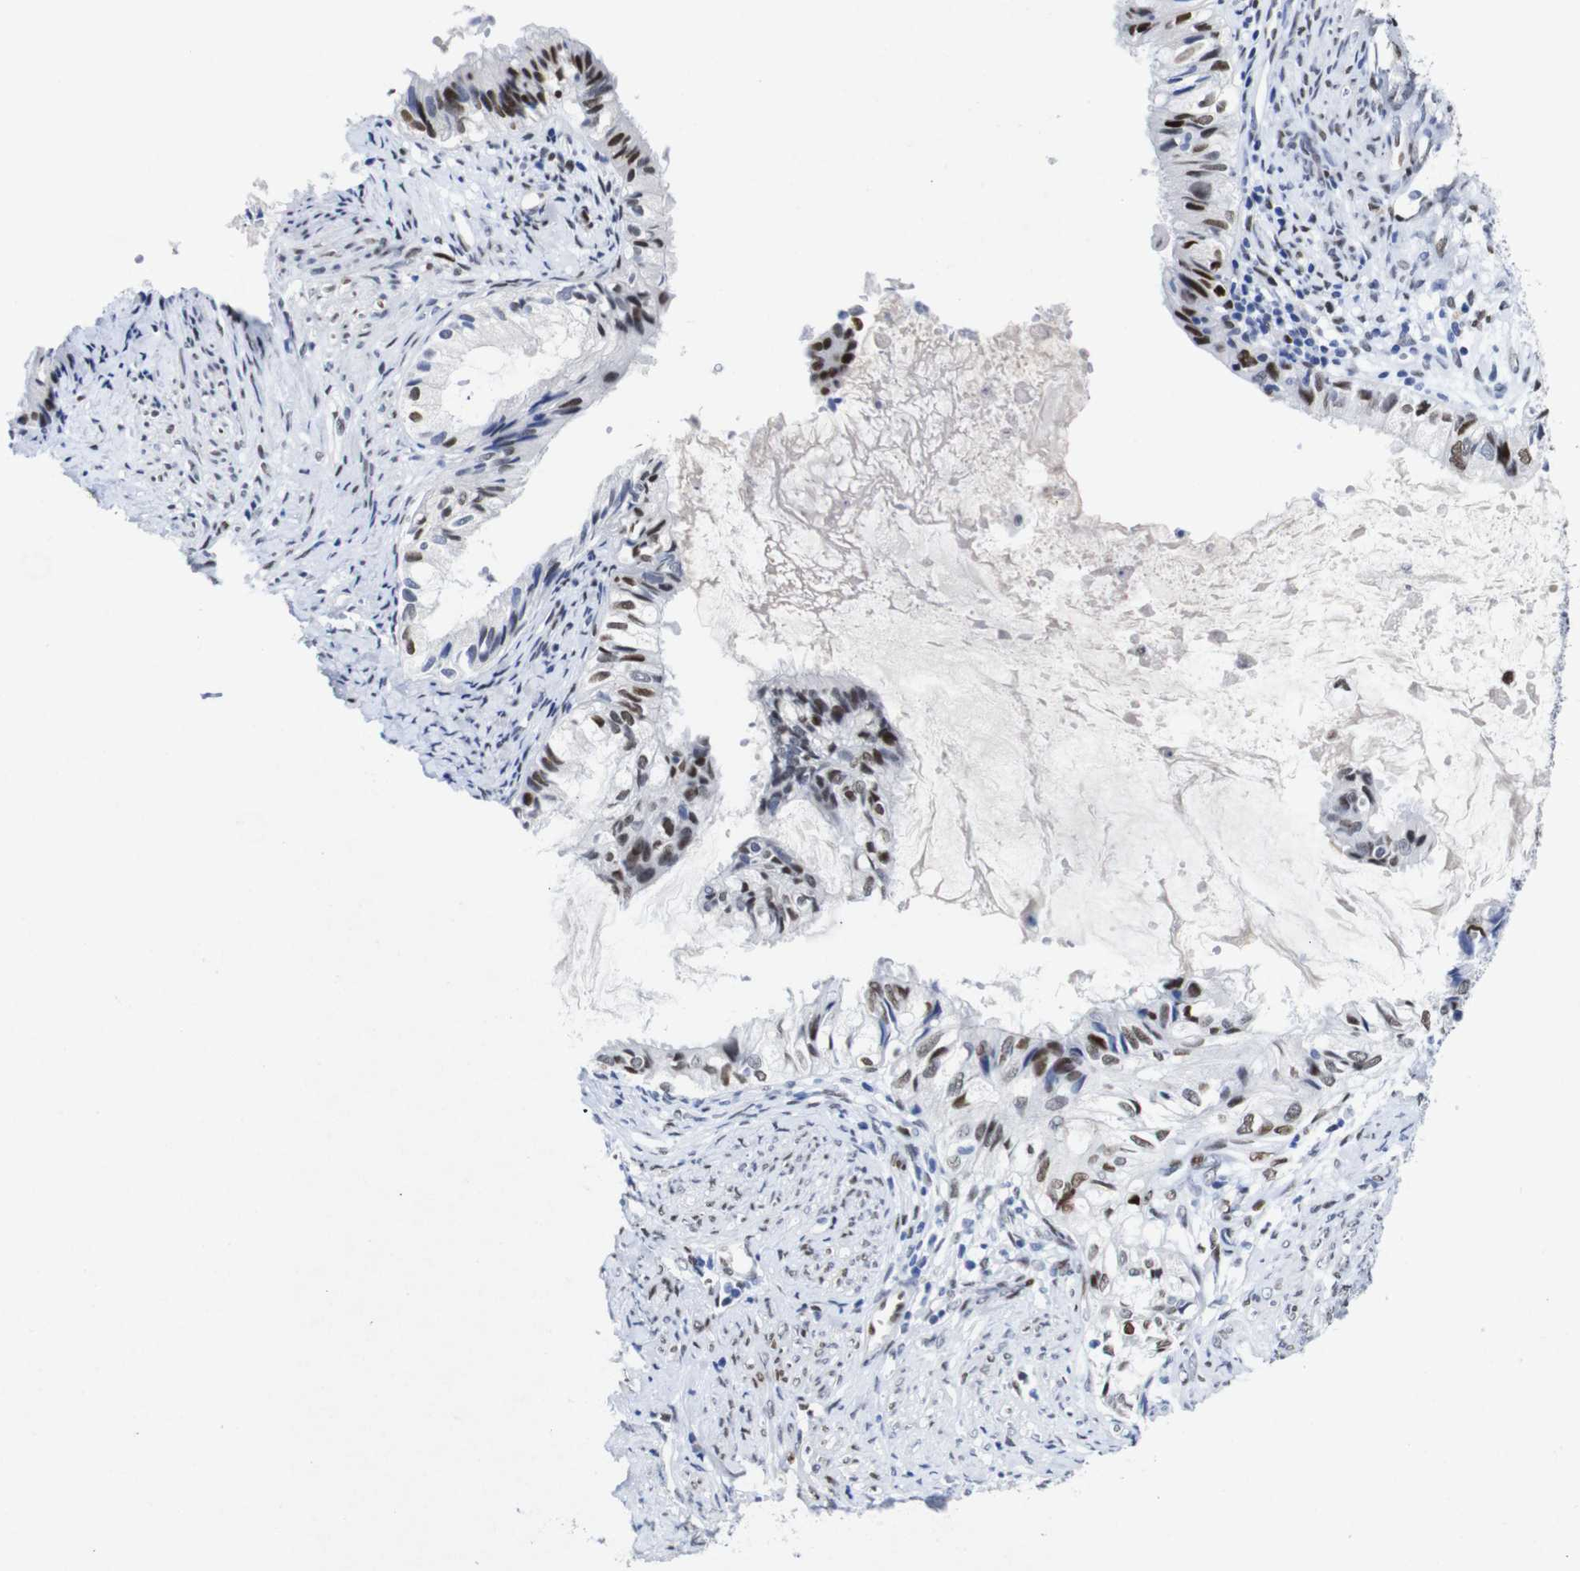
{"staining": {"intensity": "moderate", "quantity": "25%-75%", "location": "nuclear"}, "tissue": "cervical cancer", "cell_type": "Tumor cells", "image_type": "cancer", "snomed": [{"axis": "morphology", "description": "Normal tissue, NOS"}, {"axis": "morphology", "description": "Adenocarcinoma, NOS"}, {"axis": "topography", "description": "Cervix"}, {"axis": "topography", "description": "Endometrium"}], "caption": "Cervical adenocarcinoma tissue shows moderate nuclear positivity in approximately 25%-75% of tumor cells, visualized by immunohistochemistry. The staining was performed using DAB to visualize the protein expression in brown, while the nuclei were stained in blue with hematoxylin (Magnification: 20x).", "gene": "FOSL2", "patient": {"sex": "female", "age": 86}}